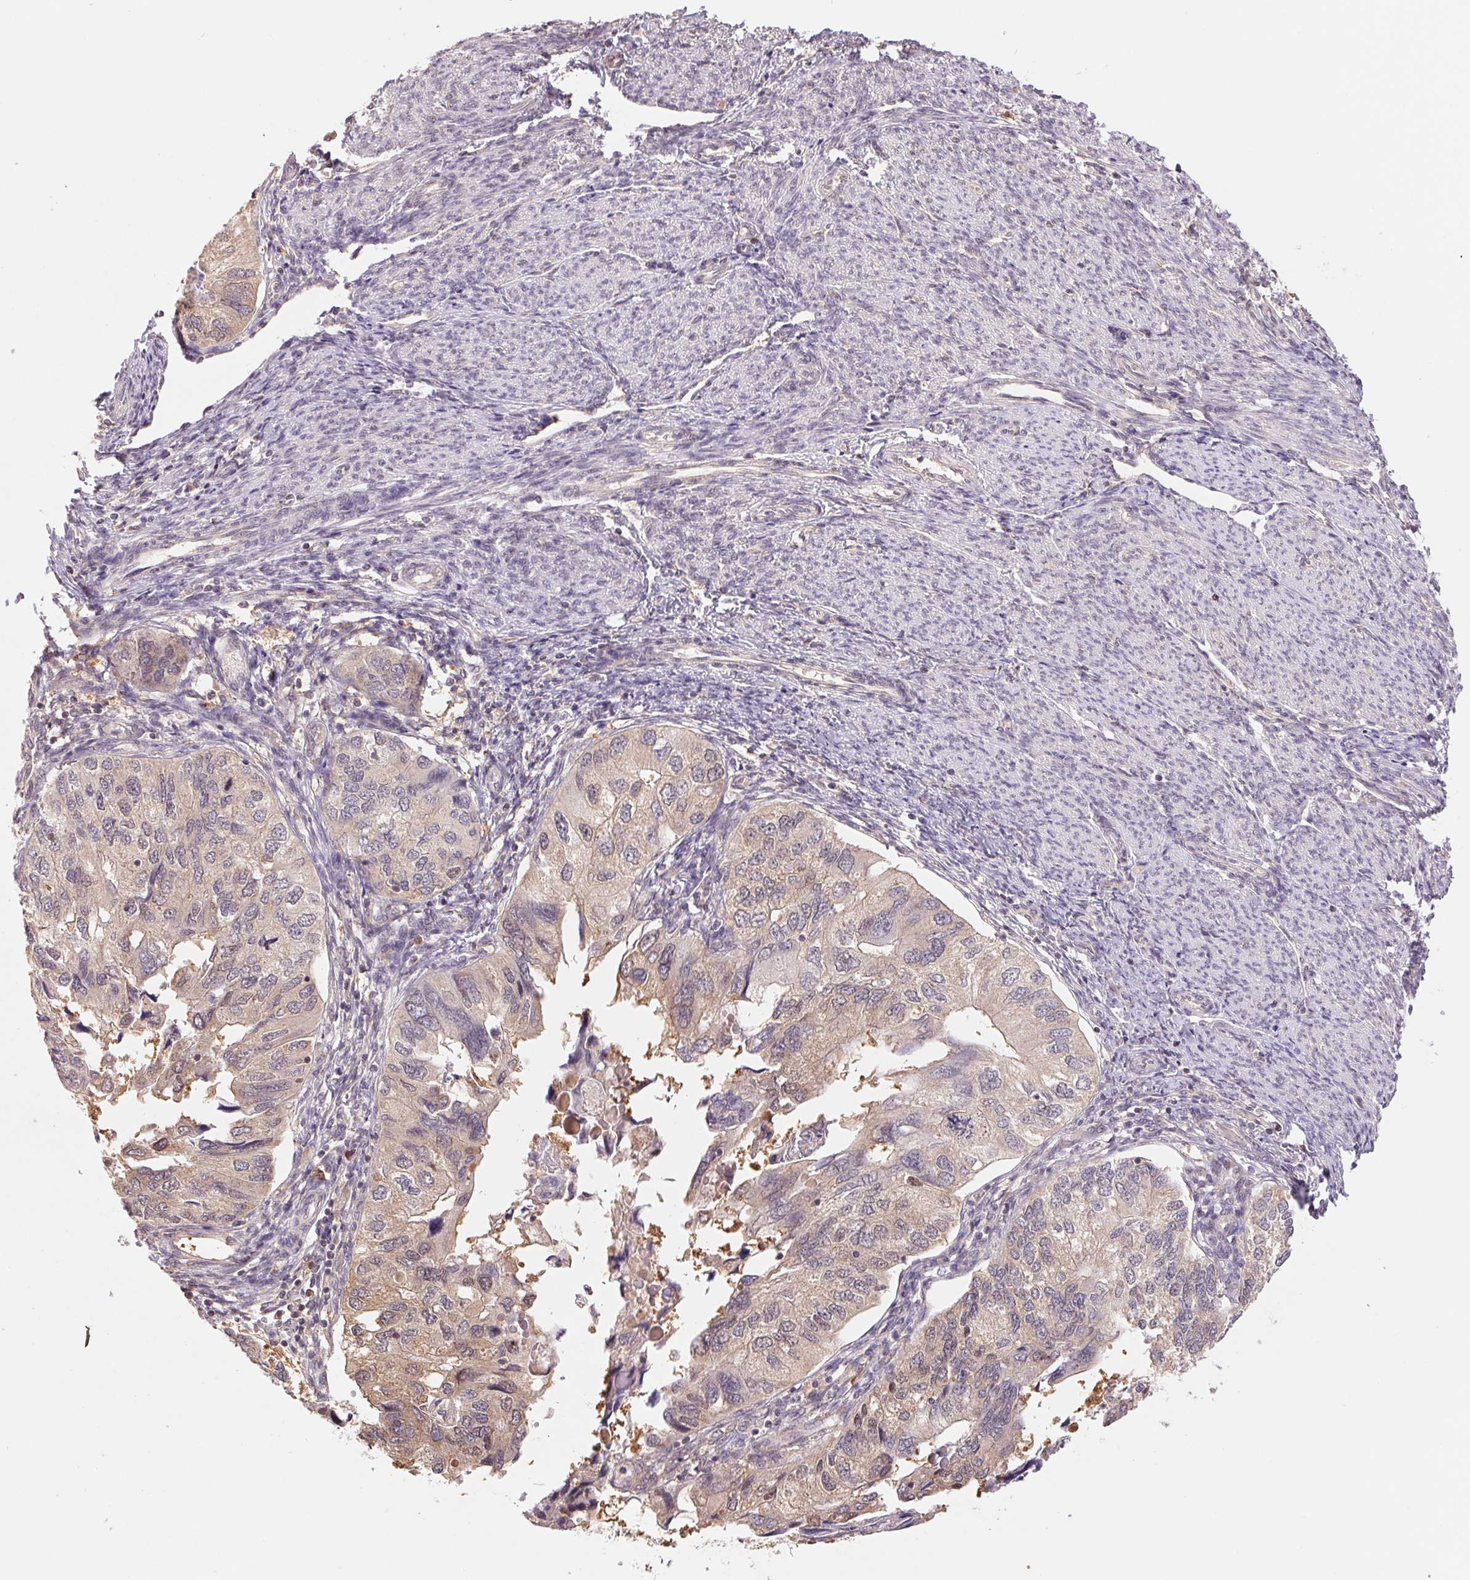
{"staining": {"intensity": "weak", "quantity": ">75%", "location": "cytoplasmic/membranous"}, "tissue": "endometrial cancer", "cell_type": "Tumor cells", "image_type": "cancer", "snomed": [{"axis": "morphology", "description": "Carcinoma, NOS"}, {"axis": "topography", "description": "Uterus"}], "caption": "A brown stain shows weak cytoplasmic/membranous staining of a protein in carcinoma (endometrial) tumor cells.", "gene": "CDC123", "patient": {"sex": "female", "age": 76}}